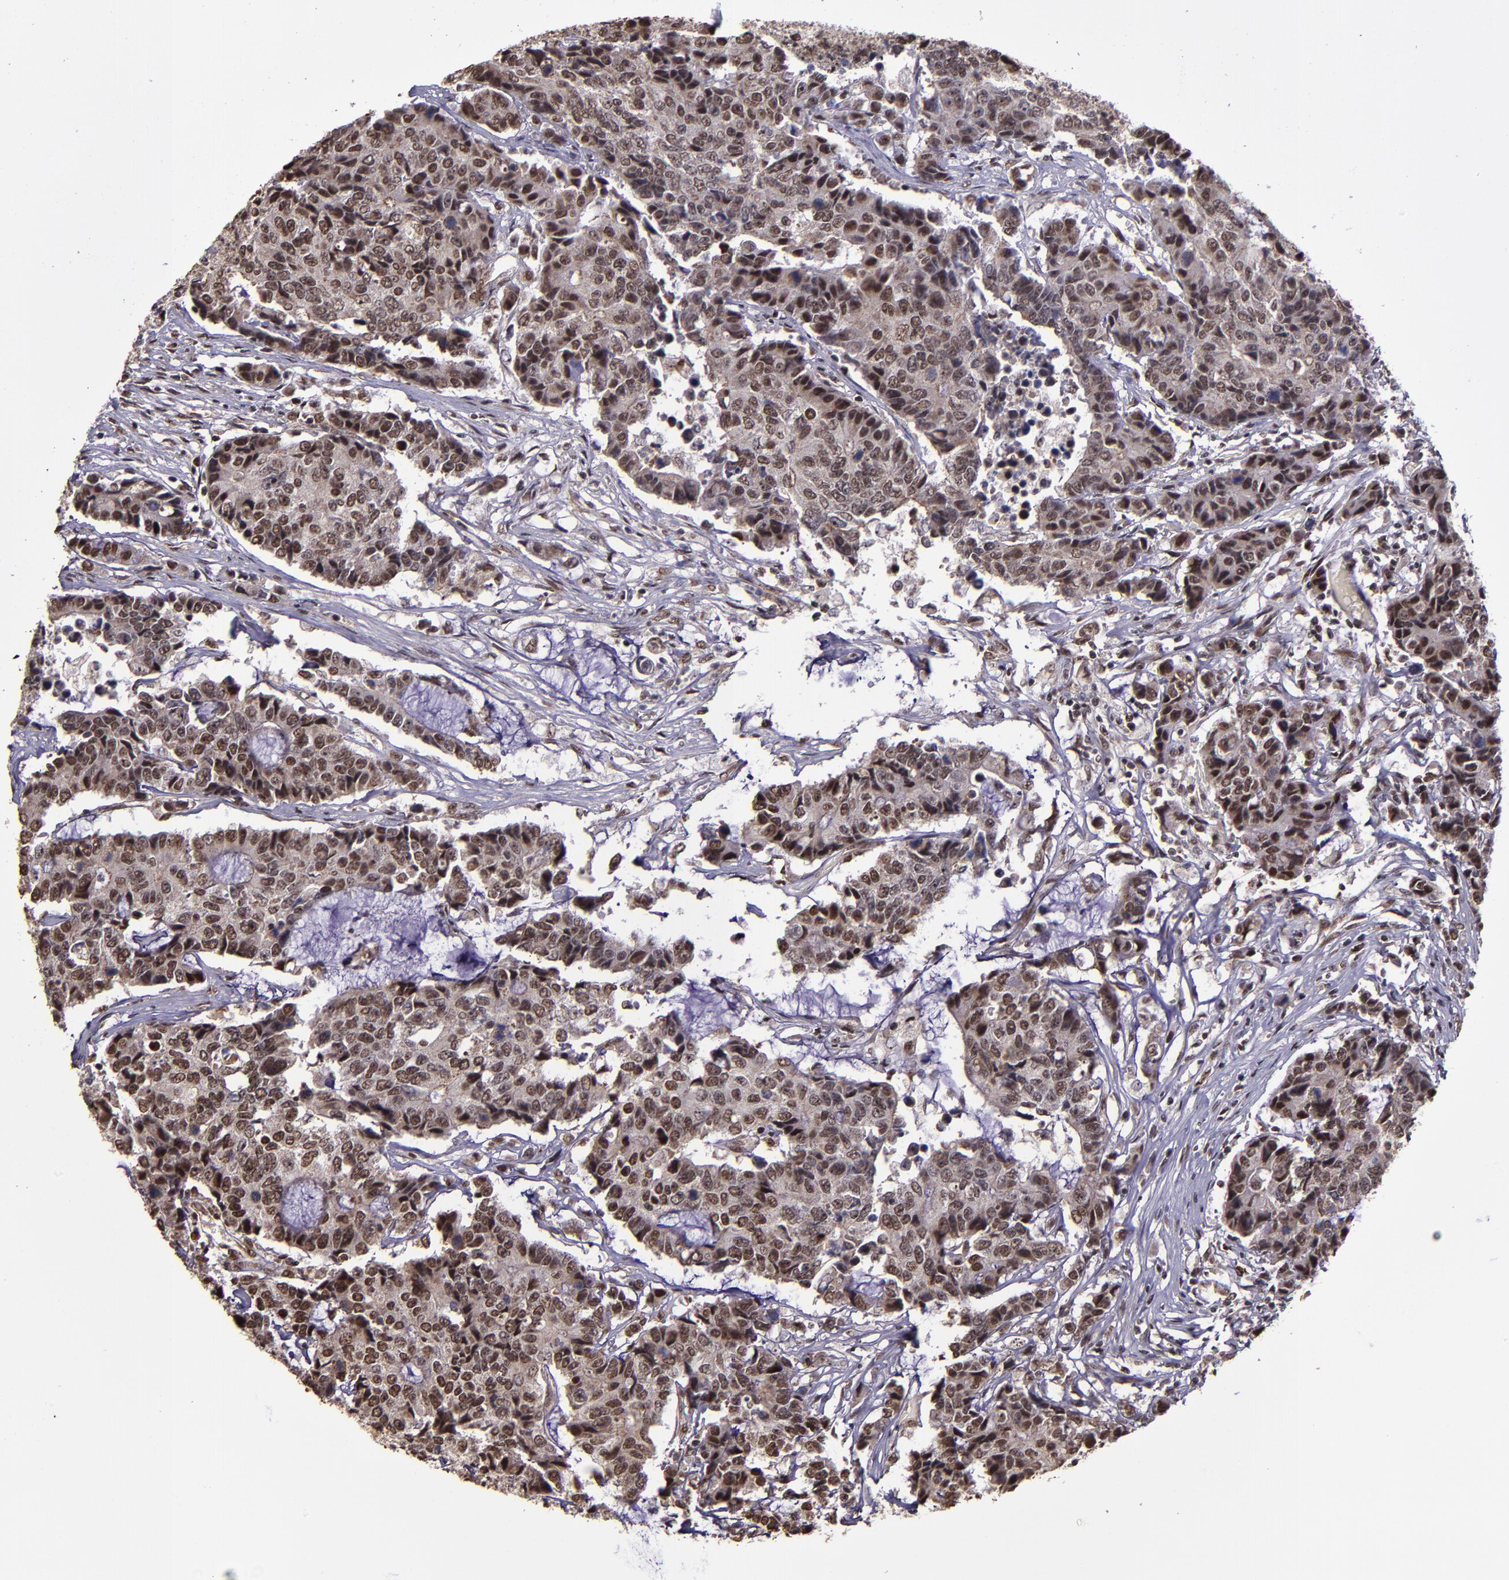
{"staining": {"intensity": "moderate", "quantity": ">75%", "location": "cytoplasmic/membranous,nuclear"}, "tissue": "colorectal cancer", "cell_type": "Tumor cells", "image_type": "cancer", "snomed": [{"axis": "morphology", "description": "Adenocarcinoma, NOS"}, {"axis": "topography", "description": "Colon"}], "caption": "Moderate cytoplasmic/membranous and nuclear staining is seen in about >75% of tumor cells in colorectal cancer.", "gene": "CECR2", "patient": {"sex": "female", "age": 86}}